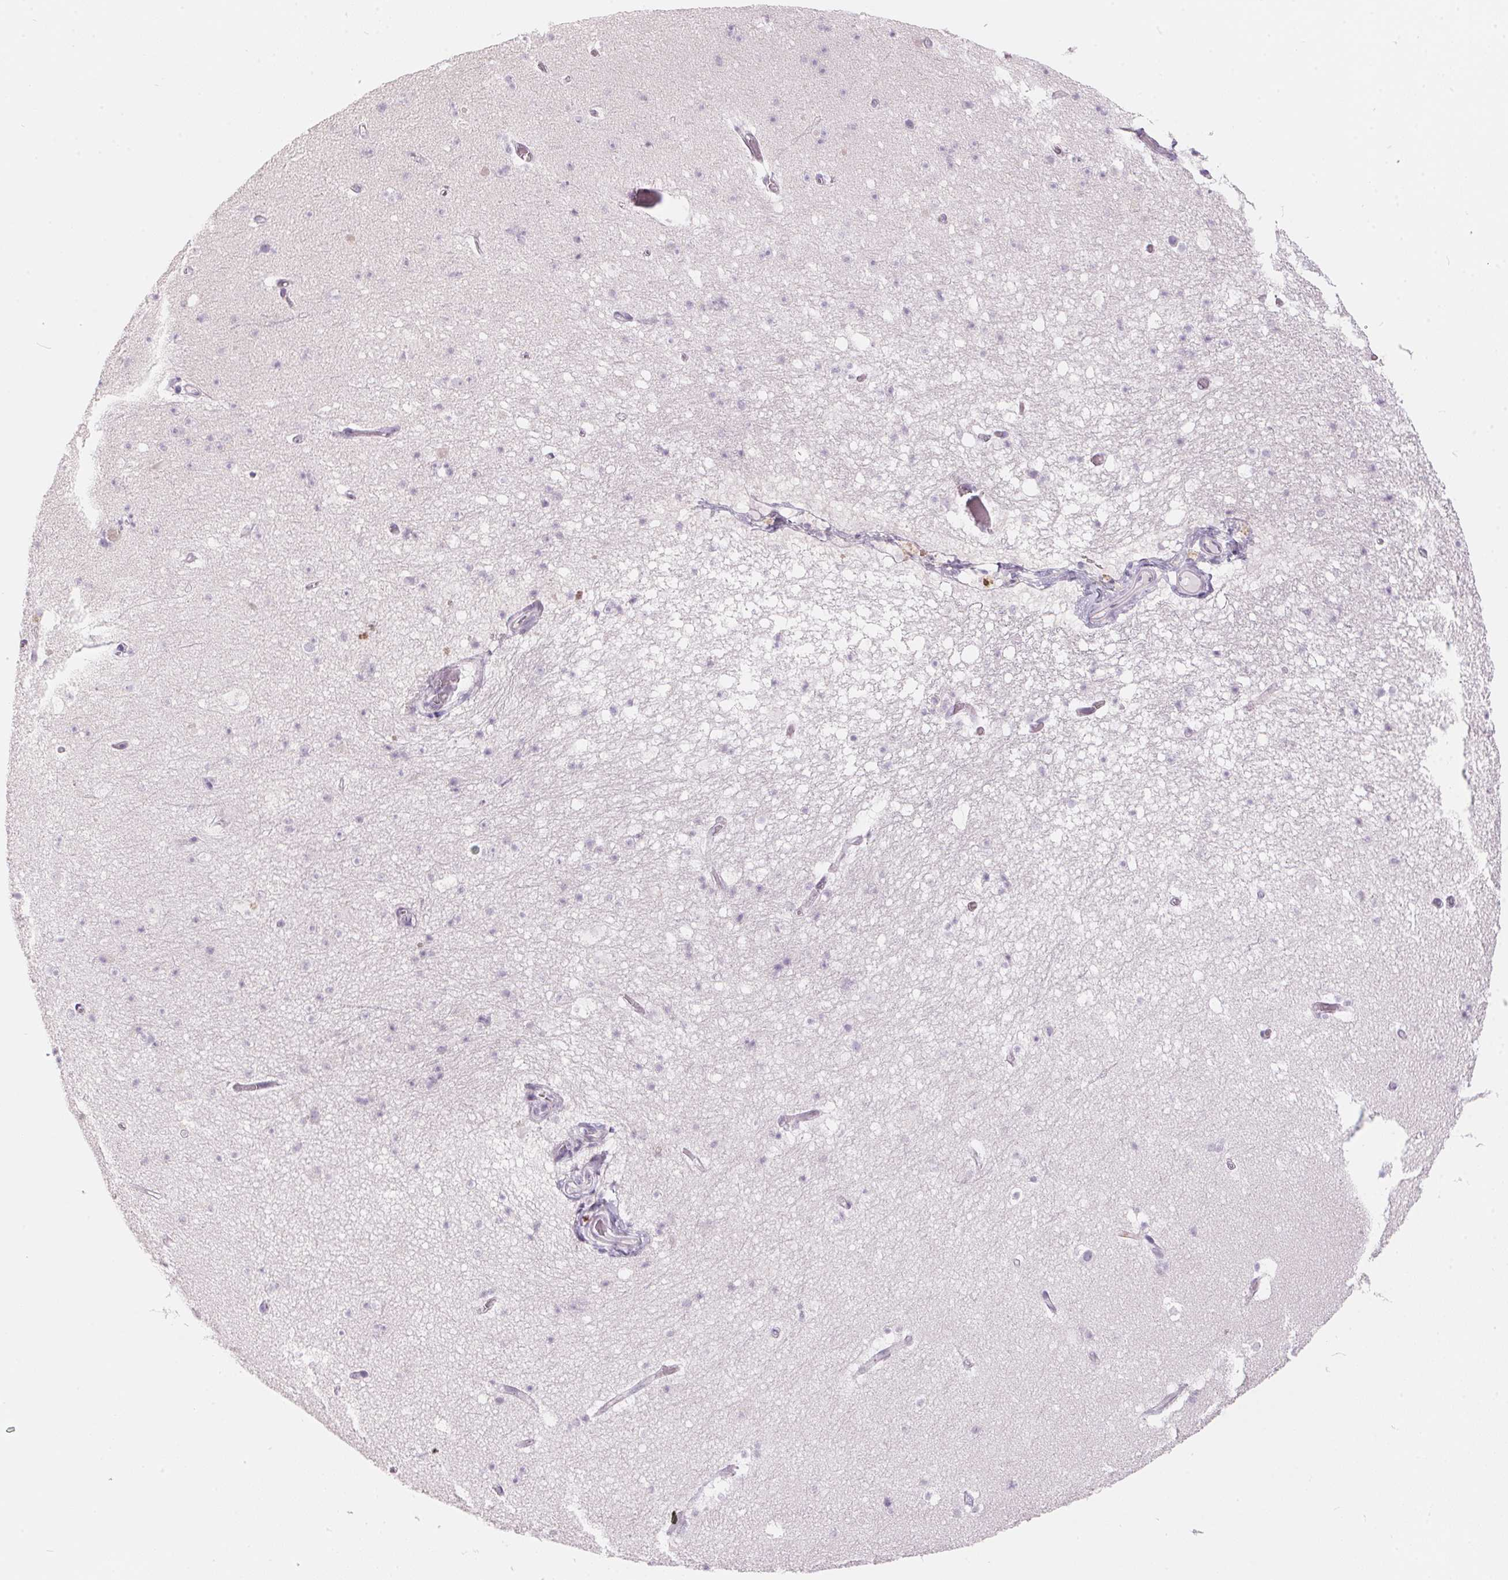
{"staining": {"intensity": "negative", "quantity": "none", "location": "none"}, "tissue": "hippocampus", "cell_type": "Glial cells", "image_type": "normal", "snomed": [{"axis": "morphology", "description": "Normal tissue, NOS"}, {"axis": "topography", "description": "Hippocampus"}], "caption": "Glial cells show no significant positivity in normal hippocampus. (DAB IHC visualized using brightfield microscopy, high magnification).", "gene": "SERPINB1", "patient": {"sex": "male", "age": 26}}